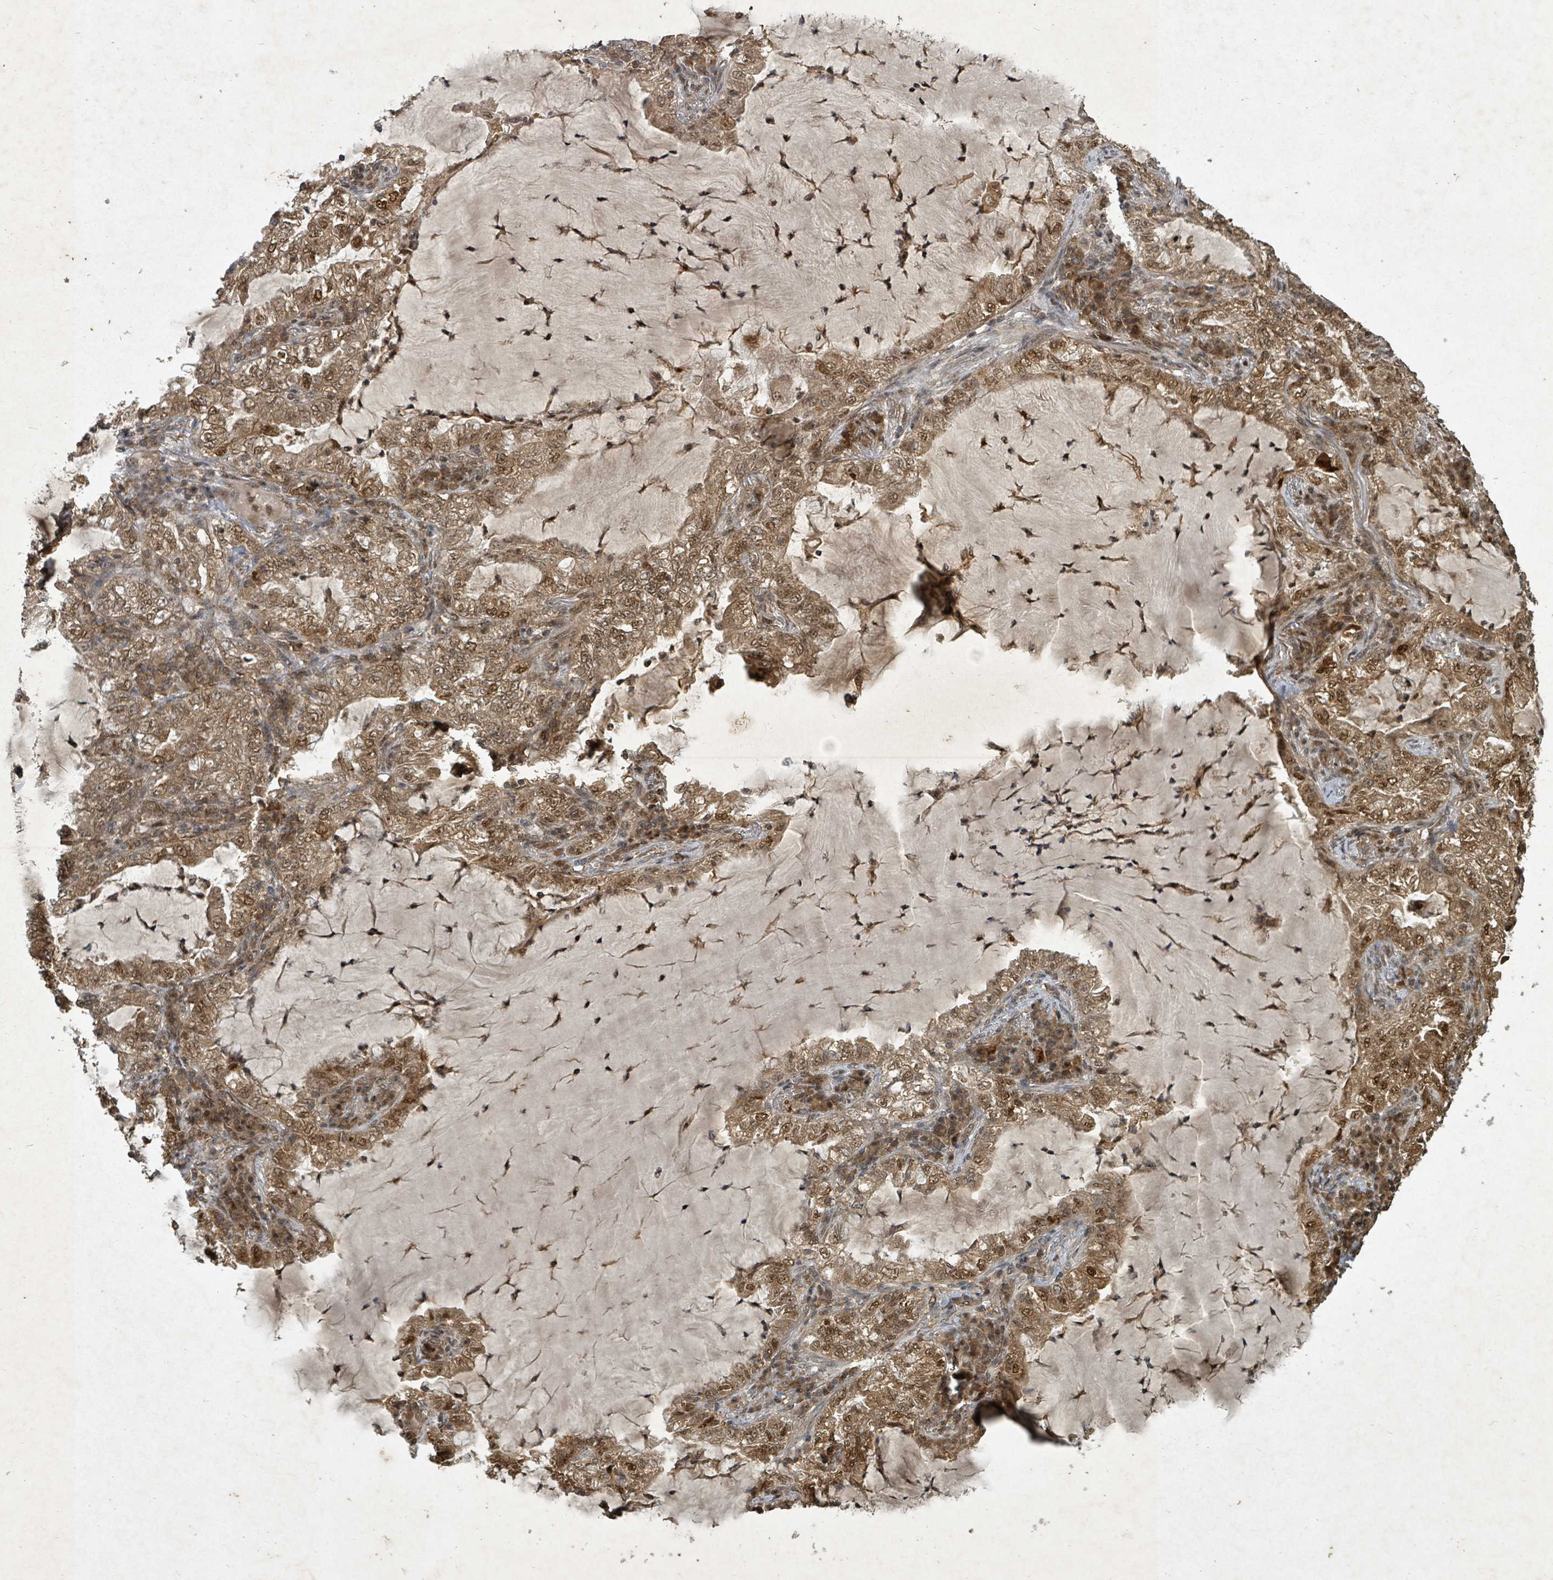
{"staining": {"intensity": "moderate", "quantity": ">75%", "location": "cytoplasmic/membranous,nuclear"}, "tissue": "lung cancer", "cell_type": "Tumor cells", "image_type": "cancer", "snomed": [{"axis": "morphology", "description": "Adenocarcinoma, NOS"}, {"axis": "topography", "description": "Lung"}], "caption": "Human lung cancer stained with a brown dye exhibits moderate cytoplasmic/membranous and nuclear positive expression in approximately >75% of tumor cells.", "gene": "KDM4E", "patient": {"sex": "female", "age": 73}}